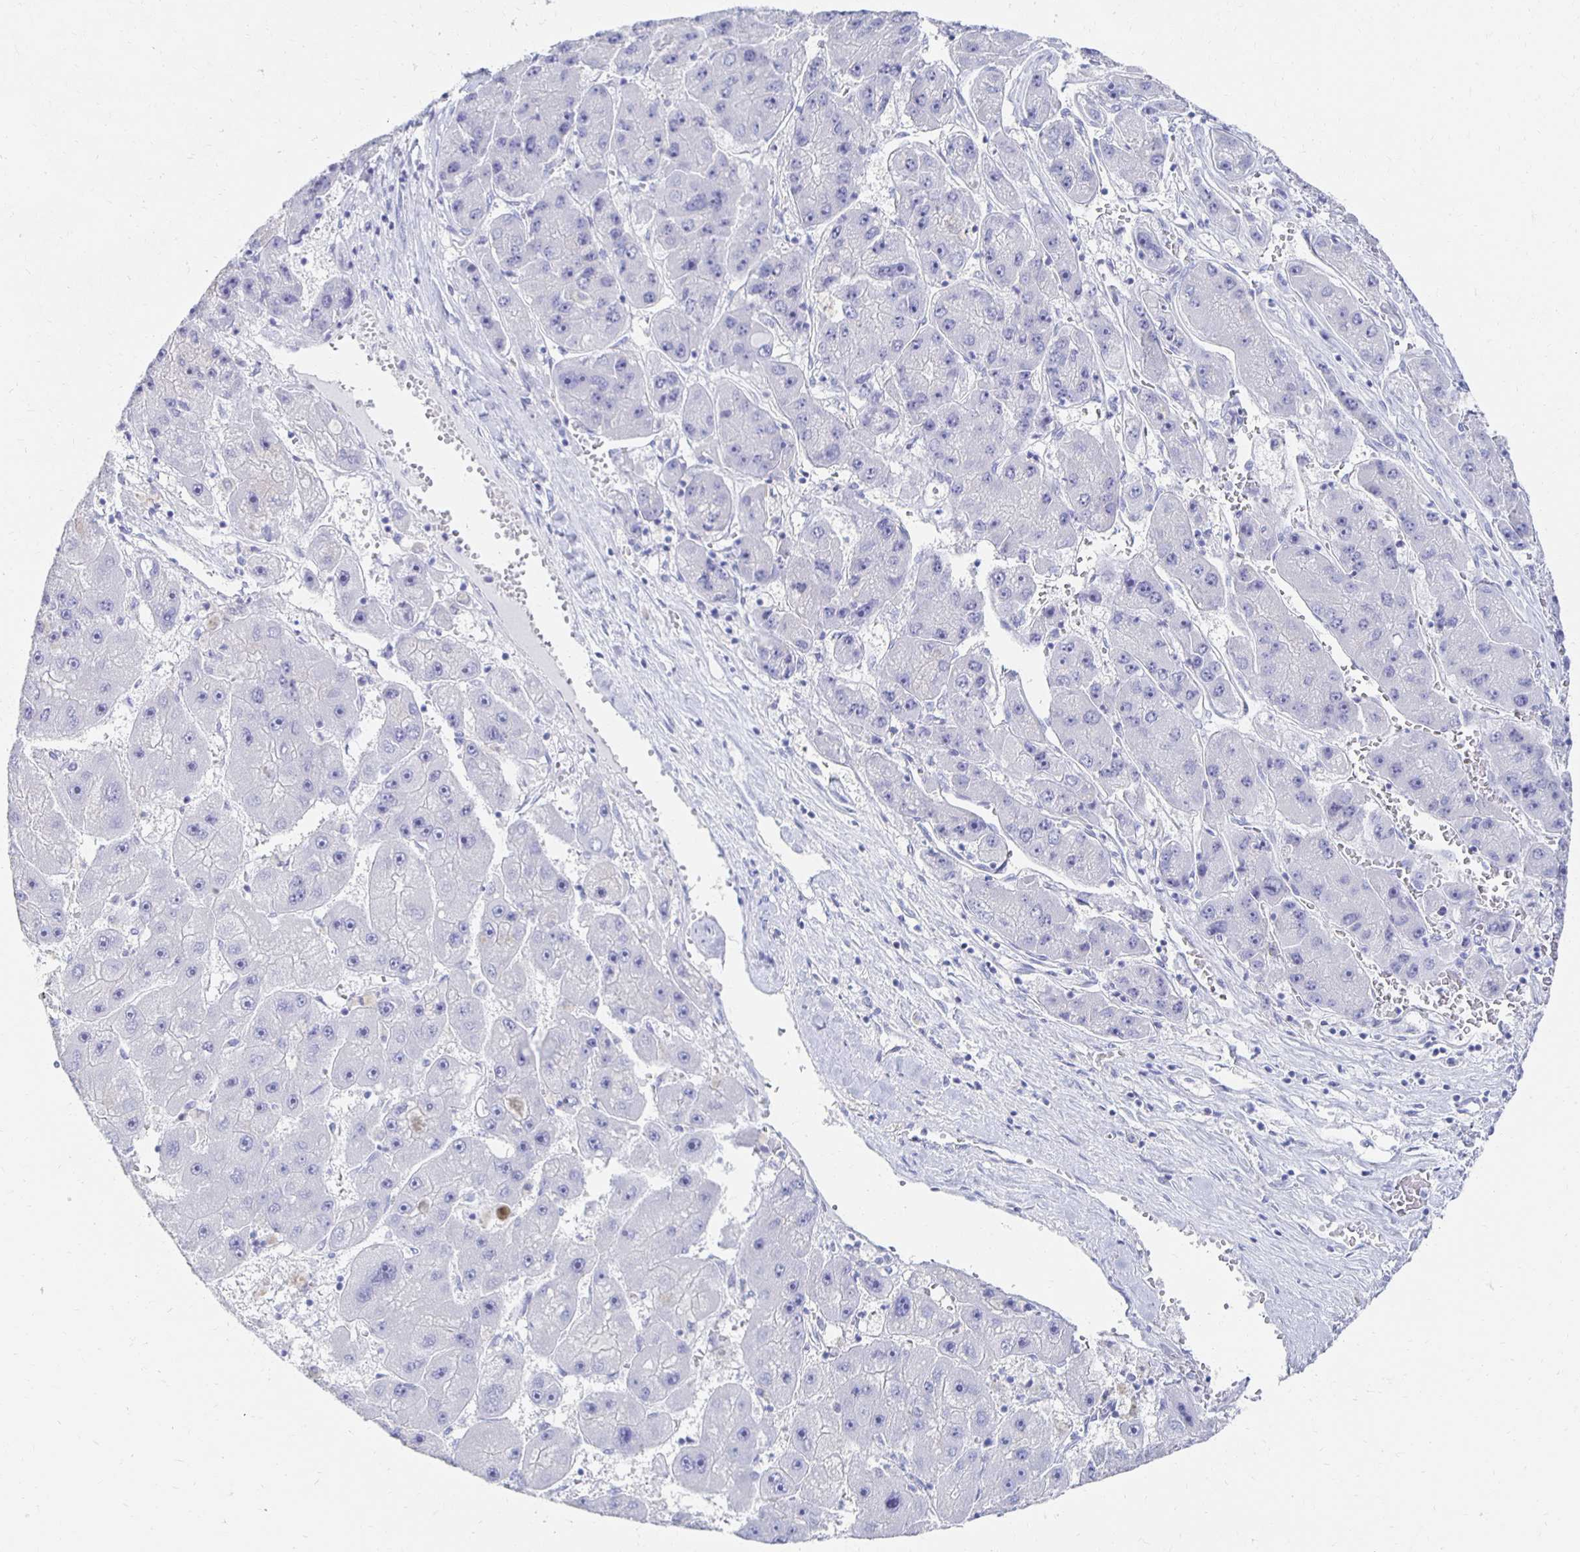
{"staining": {"intensity": "negative", "quantity": "none", "location": "none"}, "tissue": "liver cancer", "cell_type": "Tumor cells", "image_type": "cancer", "snomed": [{"axis": "morphology", "description": "Carcinoma, Hepatocellular, NOS"}, {"axis": "topography", "description": "Liver"}], "caption": "Hepatocellular carcinoma (liver) was stained to show a protein in brown. There is no significant positivity in tumor cells.", "gene": "PRDM7", "patient": {"sex": "female", "age": 61}}